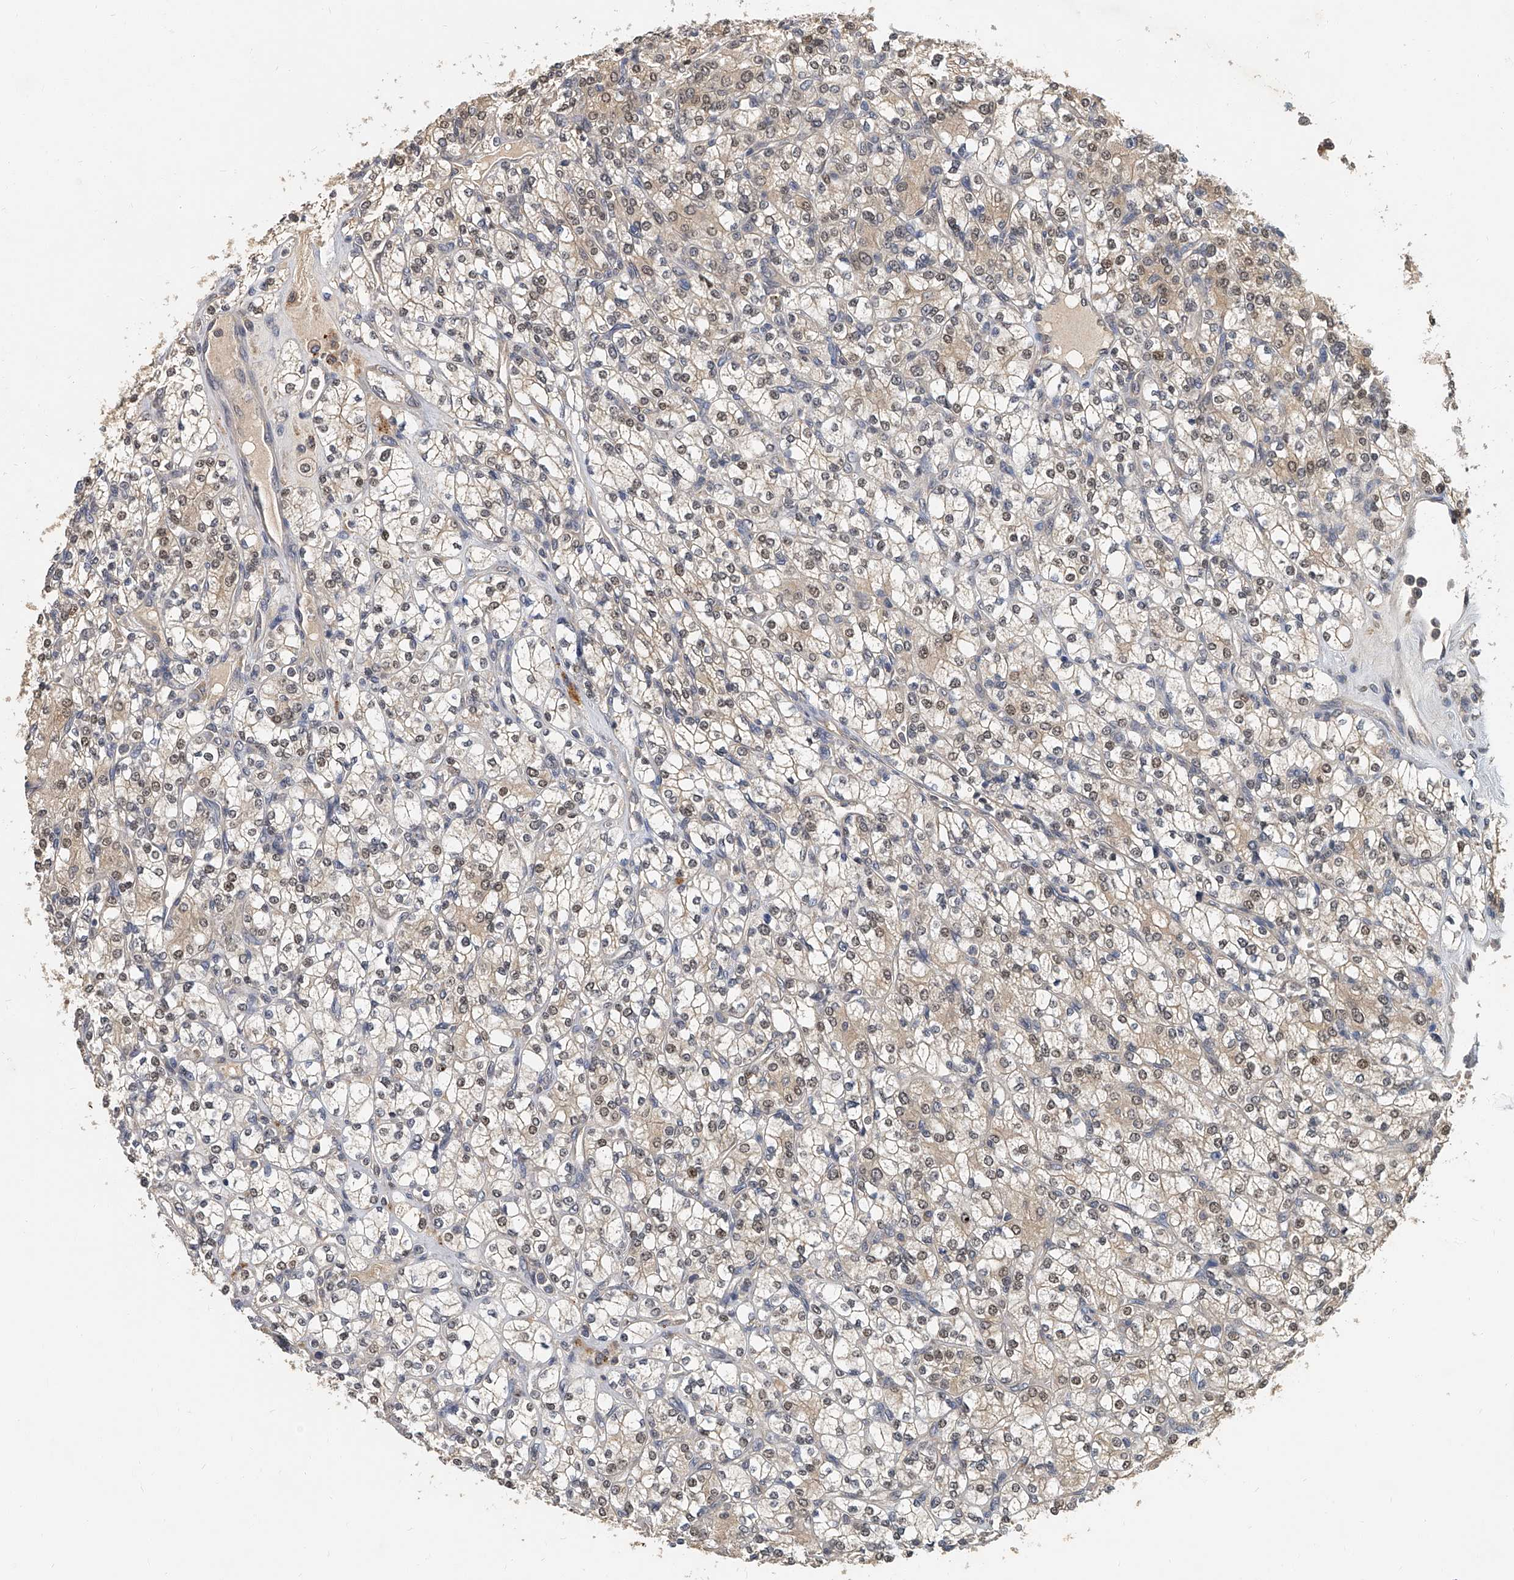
{"staining": {"intensity": "weak", "quantity": "25%-75%", "location": "cytoplasmic/membranous,nuclear"}, "tissue": "renal cancer", "cell_type": "Tumor cells", "image_type": "cancer", "snomed": [{"axis": "morphology", "description": "Adenocarcinoma, NOS"}, {"axis": "topography", "description": "Kidney"}], "caption": "Immunohistochemistry (IHC) photomicrograph of neoplastic tissue: human renal cancer stained using immunohistochemistry (IHC) reveals low levels of weak protein expression localized specifically in the cytoplasmic/membranous and nuclear of tumor cells, appearing as a cytoplasmic/membranous and nuclear brown color.", "gene": "JAG2", "patient": {"sex": "male", "age": 77}}